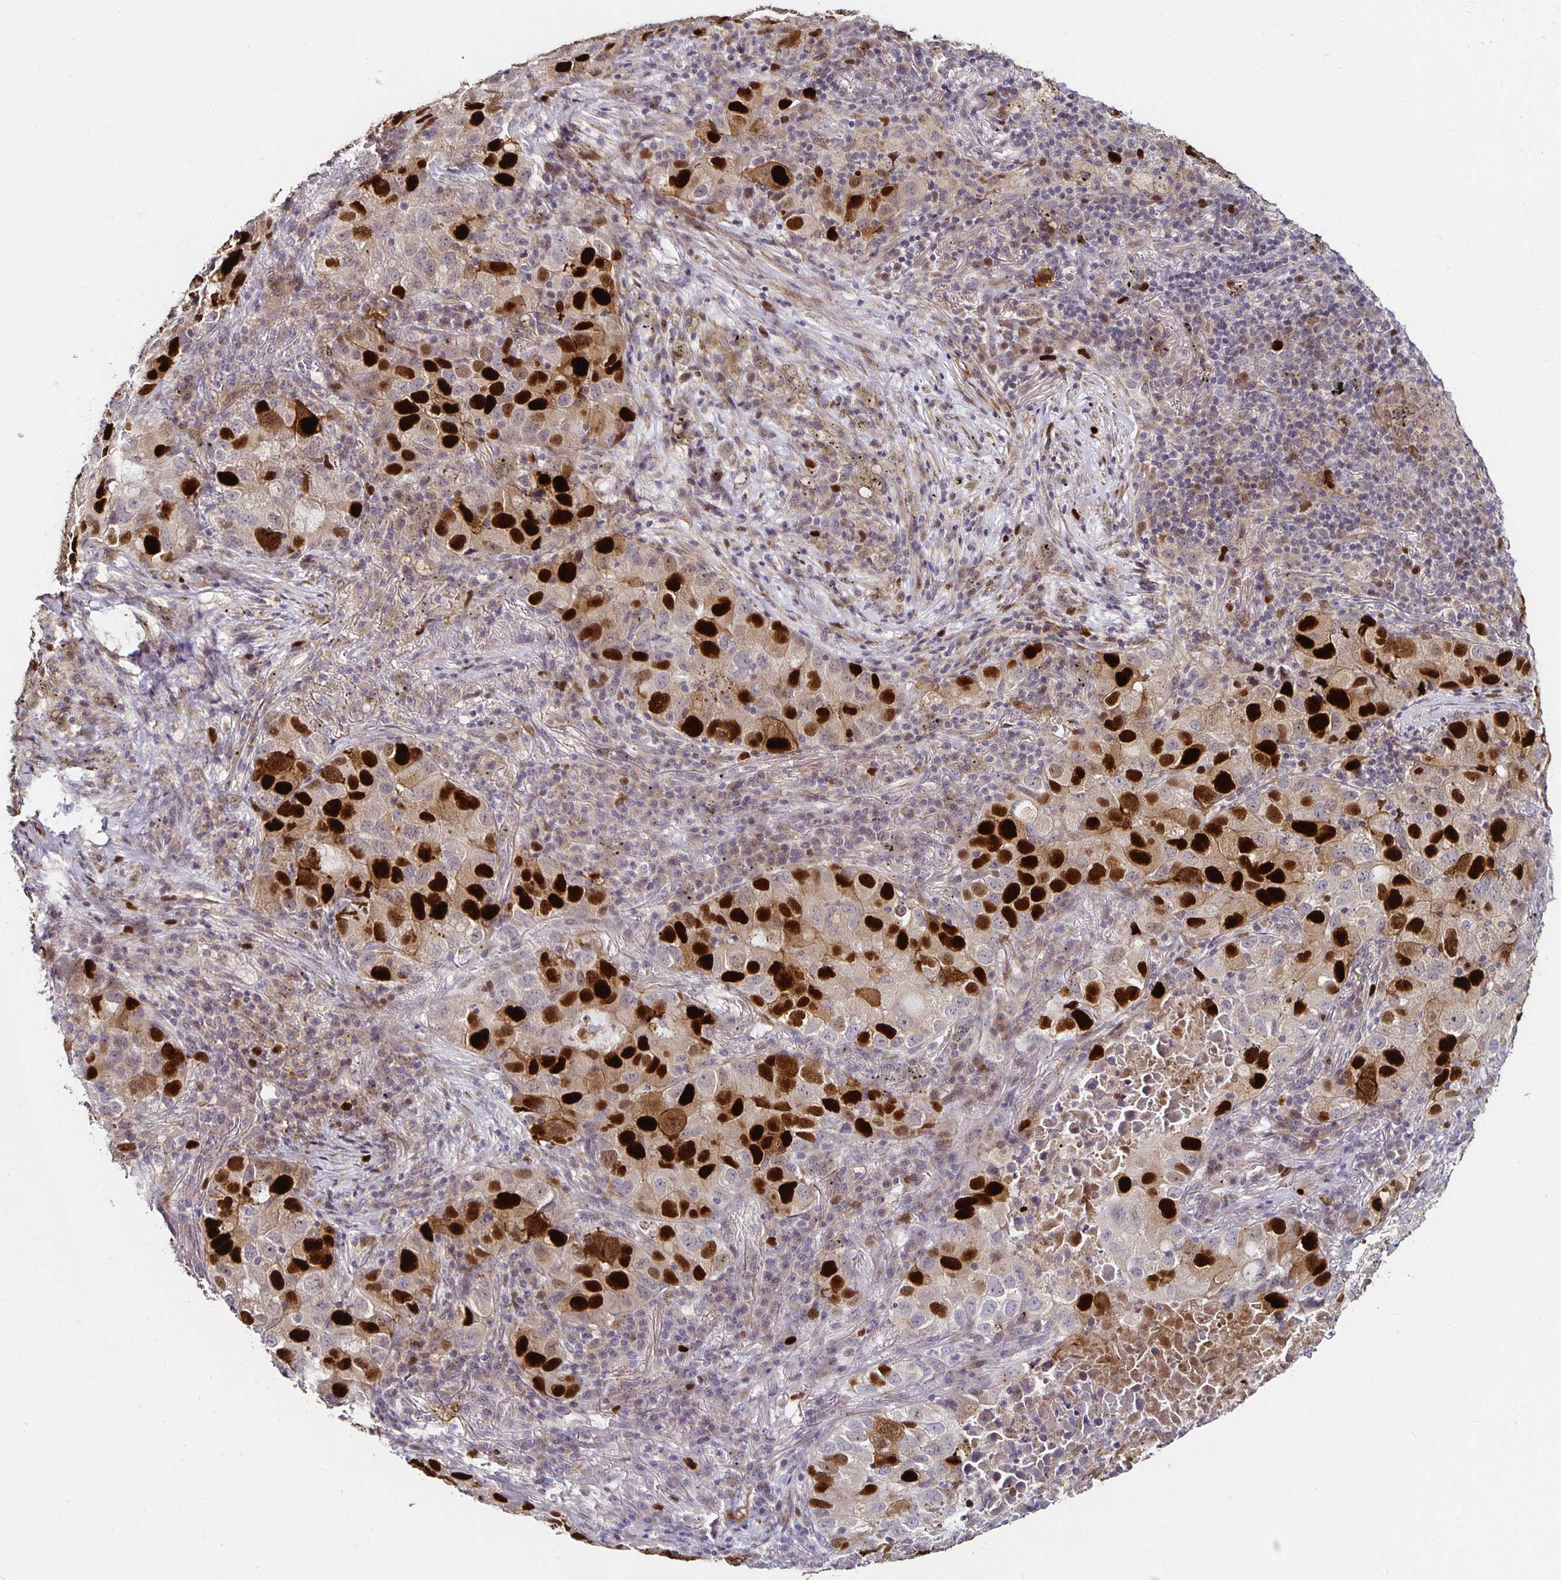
{"staining": {"intensity": "strong", "quantity": "25%-75%", "location": "cytoplasmic/membranous,nuclear"}, "tissue": "lung cancer", "cell_type": "Tumor cells", "image_type": "cancer", "snomed": [{"axis": "morphology", "description": "Normal morphology"}, {"axis": "morphology", "description": "Adenocarcinoma, NOS"}, {"axis": "topography", "description": "Lymph node"}, {"axis": "topography", "description": "Lung"}], "caption": "Immunohistochemistry (IHC) (DAB (3,3'-diaminobenzidine)) staining of adenocarcinoma (lung) demonstrates strong cytoplasmic/membranous and nuclear protein expression in about 25%-75% of tumor cells. (Brightfield microscopy of DAB IHC at high magnification).", "gene": "ANLN", "patient": {"sex": "female", "age": 51}}